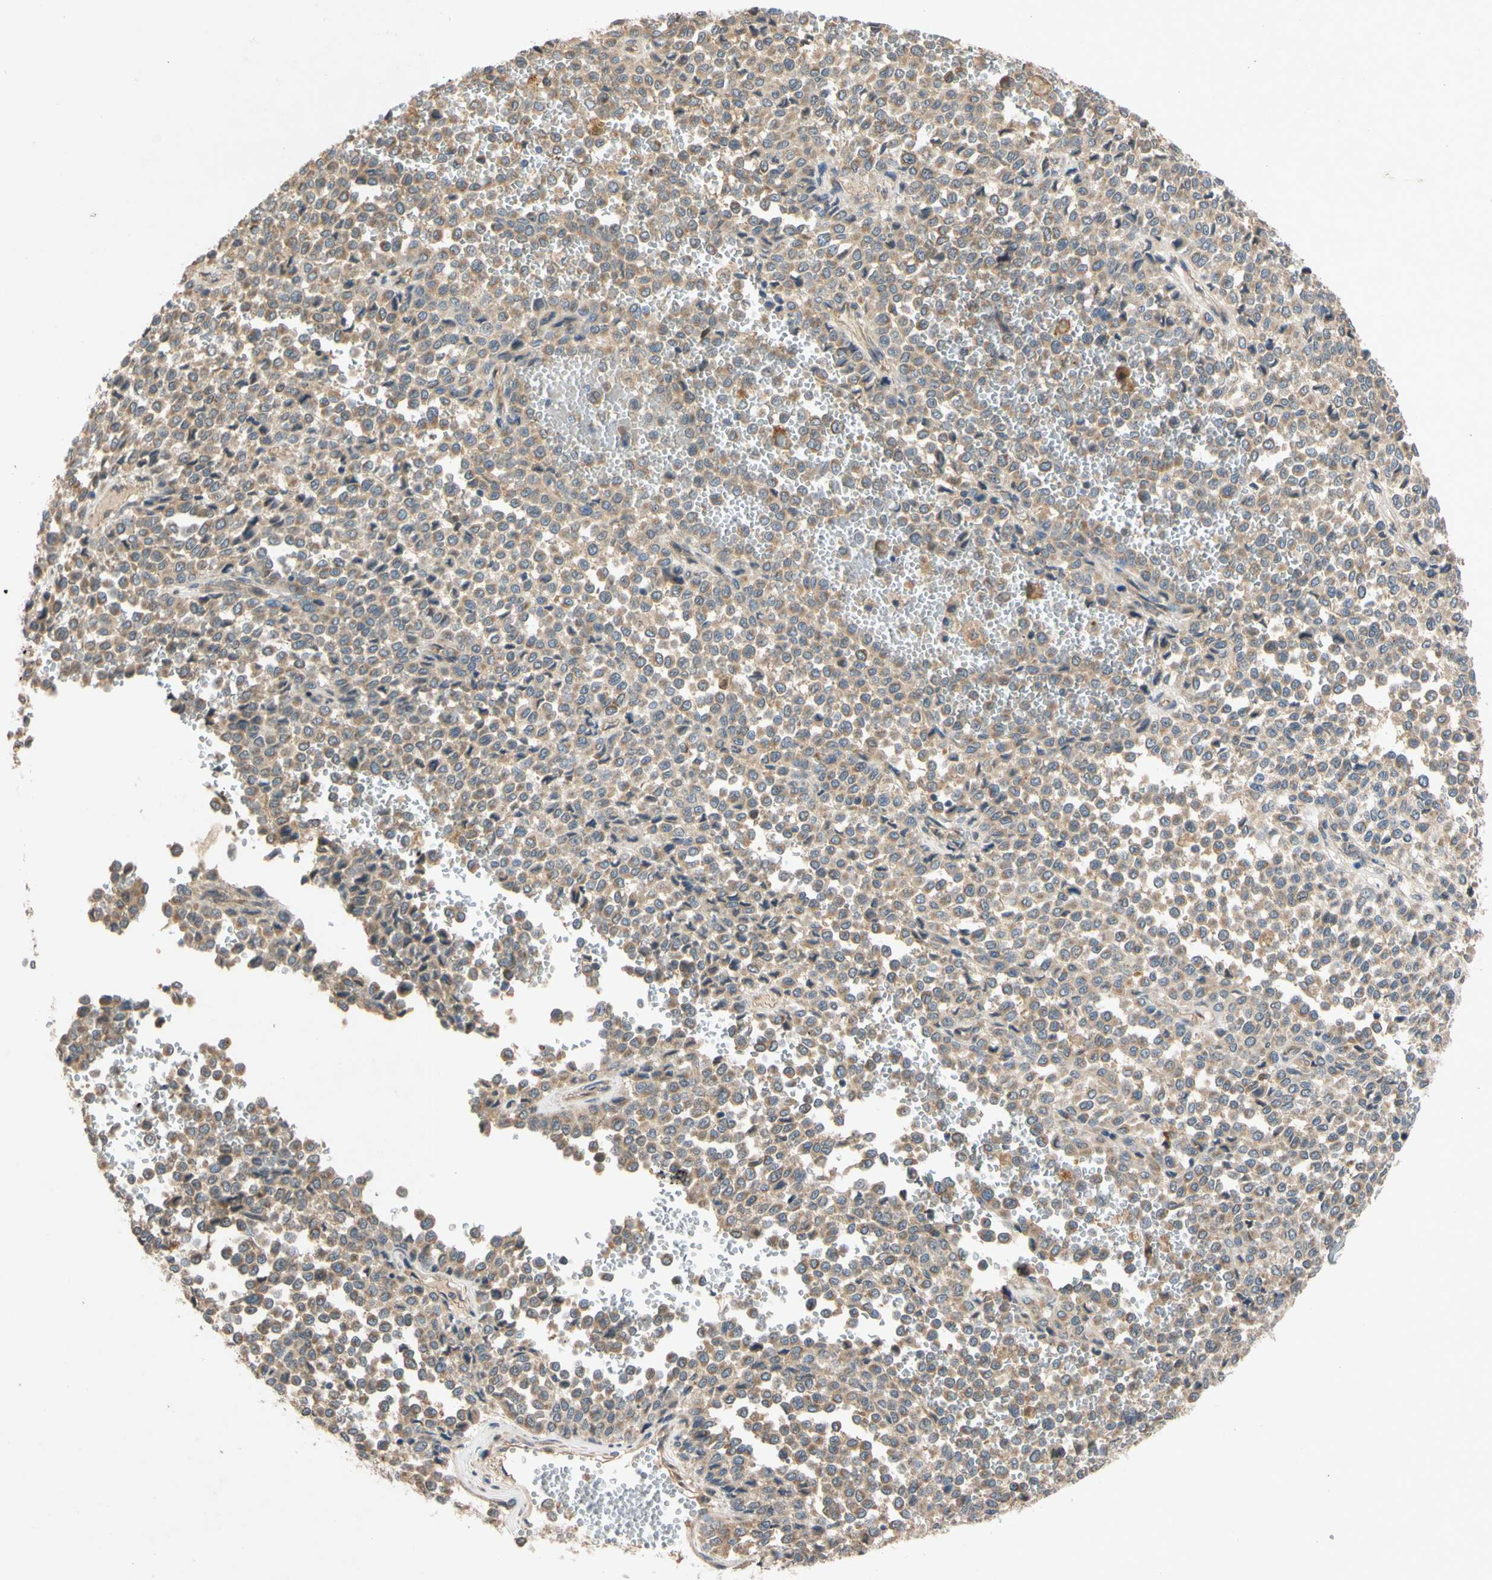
{"staining": {"intensity": "moderate", "quantity": ">75%", "location": "cytoplasmic/membranous"}, "tissue": "melanoma", "cell_type": "Tumor cells", "image_type": "cancer", "snomed": [{"axis": "morphology", "description": "Malignant melanoma, Metastatic site"}, {"axis": "topography", "description": "Pancreas"}], "caption": "Melanoma stained with immunohistochemistry (IHC) exhibits moderate cytoplasmic/membranous expression in about >75% of tumor cells.", "gene": "MBTPS2", "patient": {"sex": "female", "age": 30}}